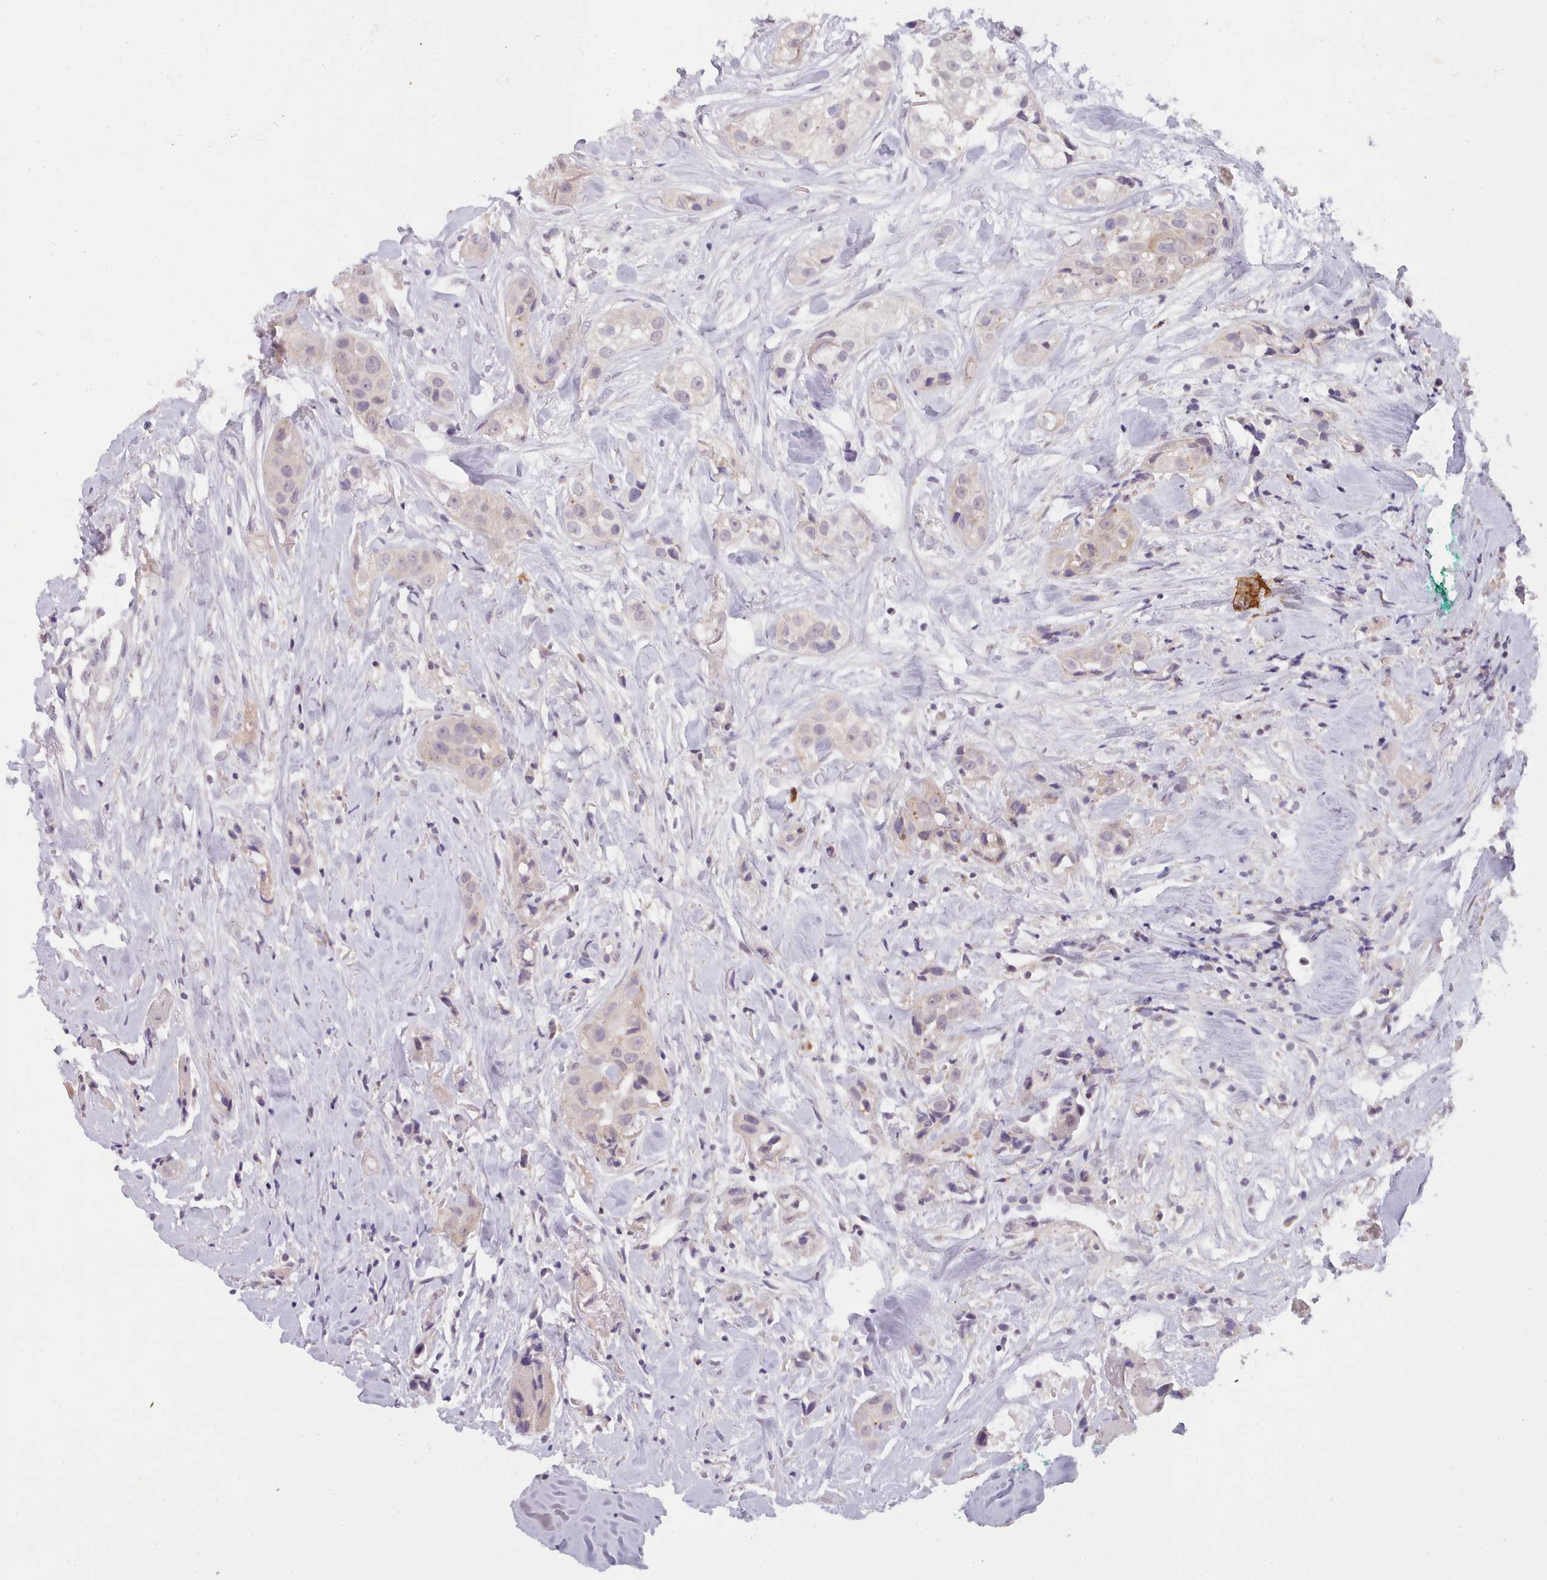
{"staining": {"intensity": "weak", "quantity": "<25%", "location": "cytoplasmic/membranous"}, "tissue": "head and neck cancer", "cell_type": "Tumor cells", "image_type": "cancer", "snomed": [{"axis": "morphology", "description": "Normal tissue, NOS"}, {"axis": "morphology", "description": "Squamous cell carcinoma, NOS"}, {"axis": "topography", "description": "Skeletal muscle"}, {"axis": "topography", "description": "Head-Neck"}], "caption": "An IHC histopathology image of head and neck squamous cell carcinoma is shown. There is no staining in tumor cells of head and neck squamous cell carcinoma.", "gene": "ARL17A", "patient": {"sex": "male", "age": 51}}